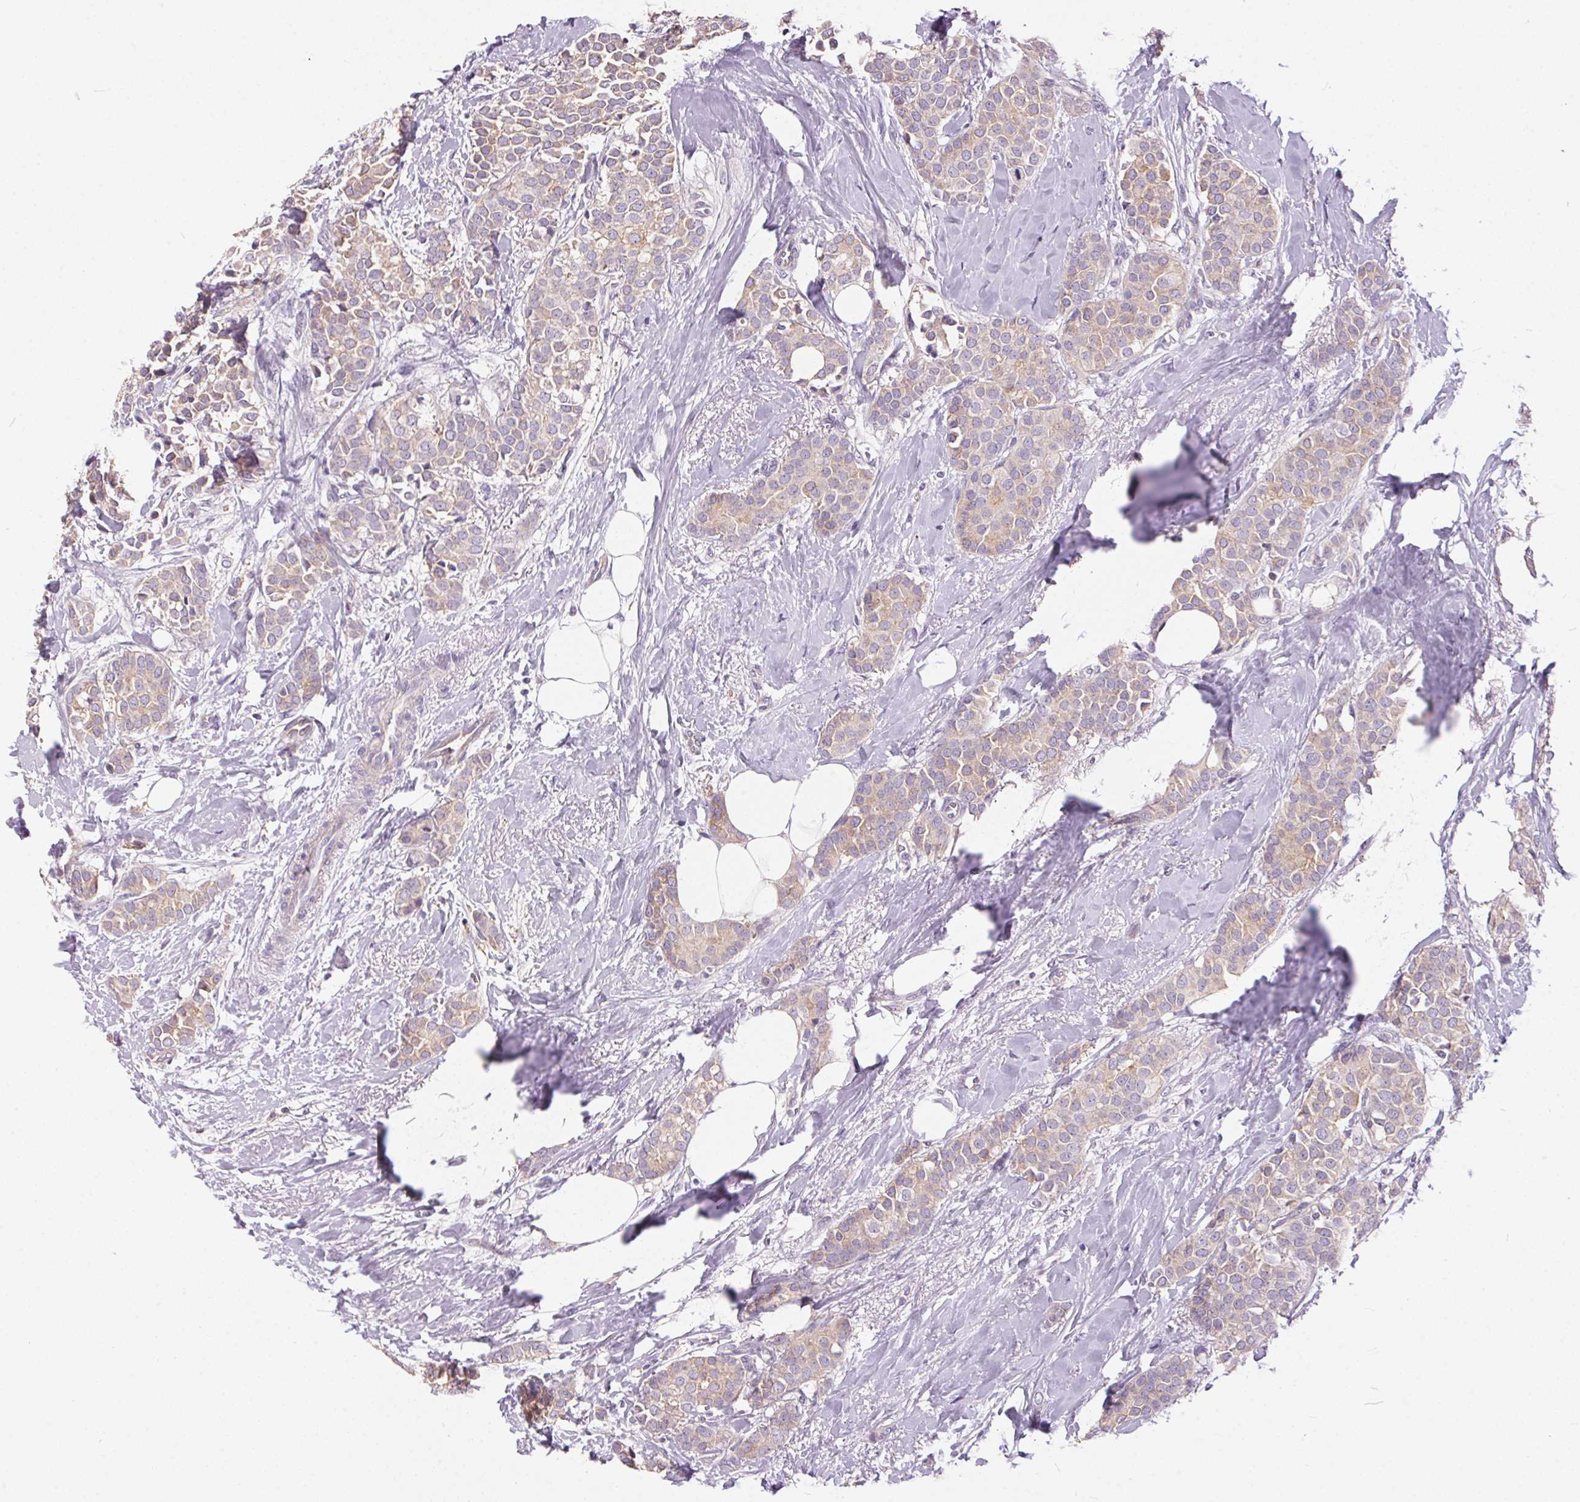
{"staining": {"intensity": "weak", "quantity": "25%-75%", "location": "cytoplasmic/membranous"}, "tissue": "breast cancer", "cell_type": "Tumor cells", "image_type": "cancer", "snomed": [{"axis": "morphology", "description": "Duct carcinoma"}, {"axis": "topography", "description": "Breast"}], "caption": "Weak cytoplasmic/membranous staining is present in approximately 25%-75% of tumor cells in breast cancer (invasive ductal carcinoma).", "gene": "UNC13B", "patient": {"sex": "female", "age": 79}}